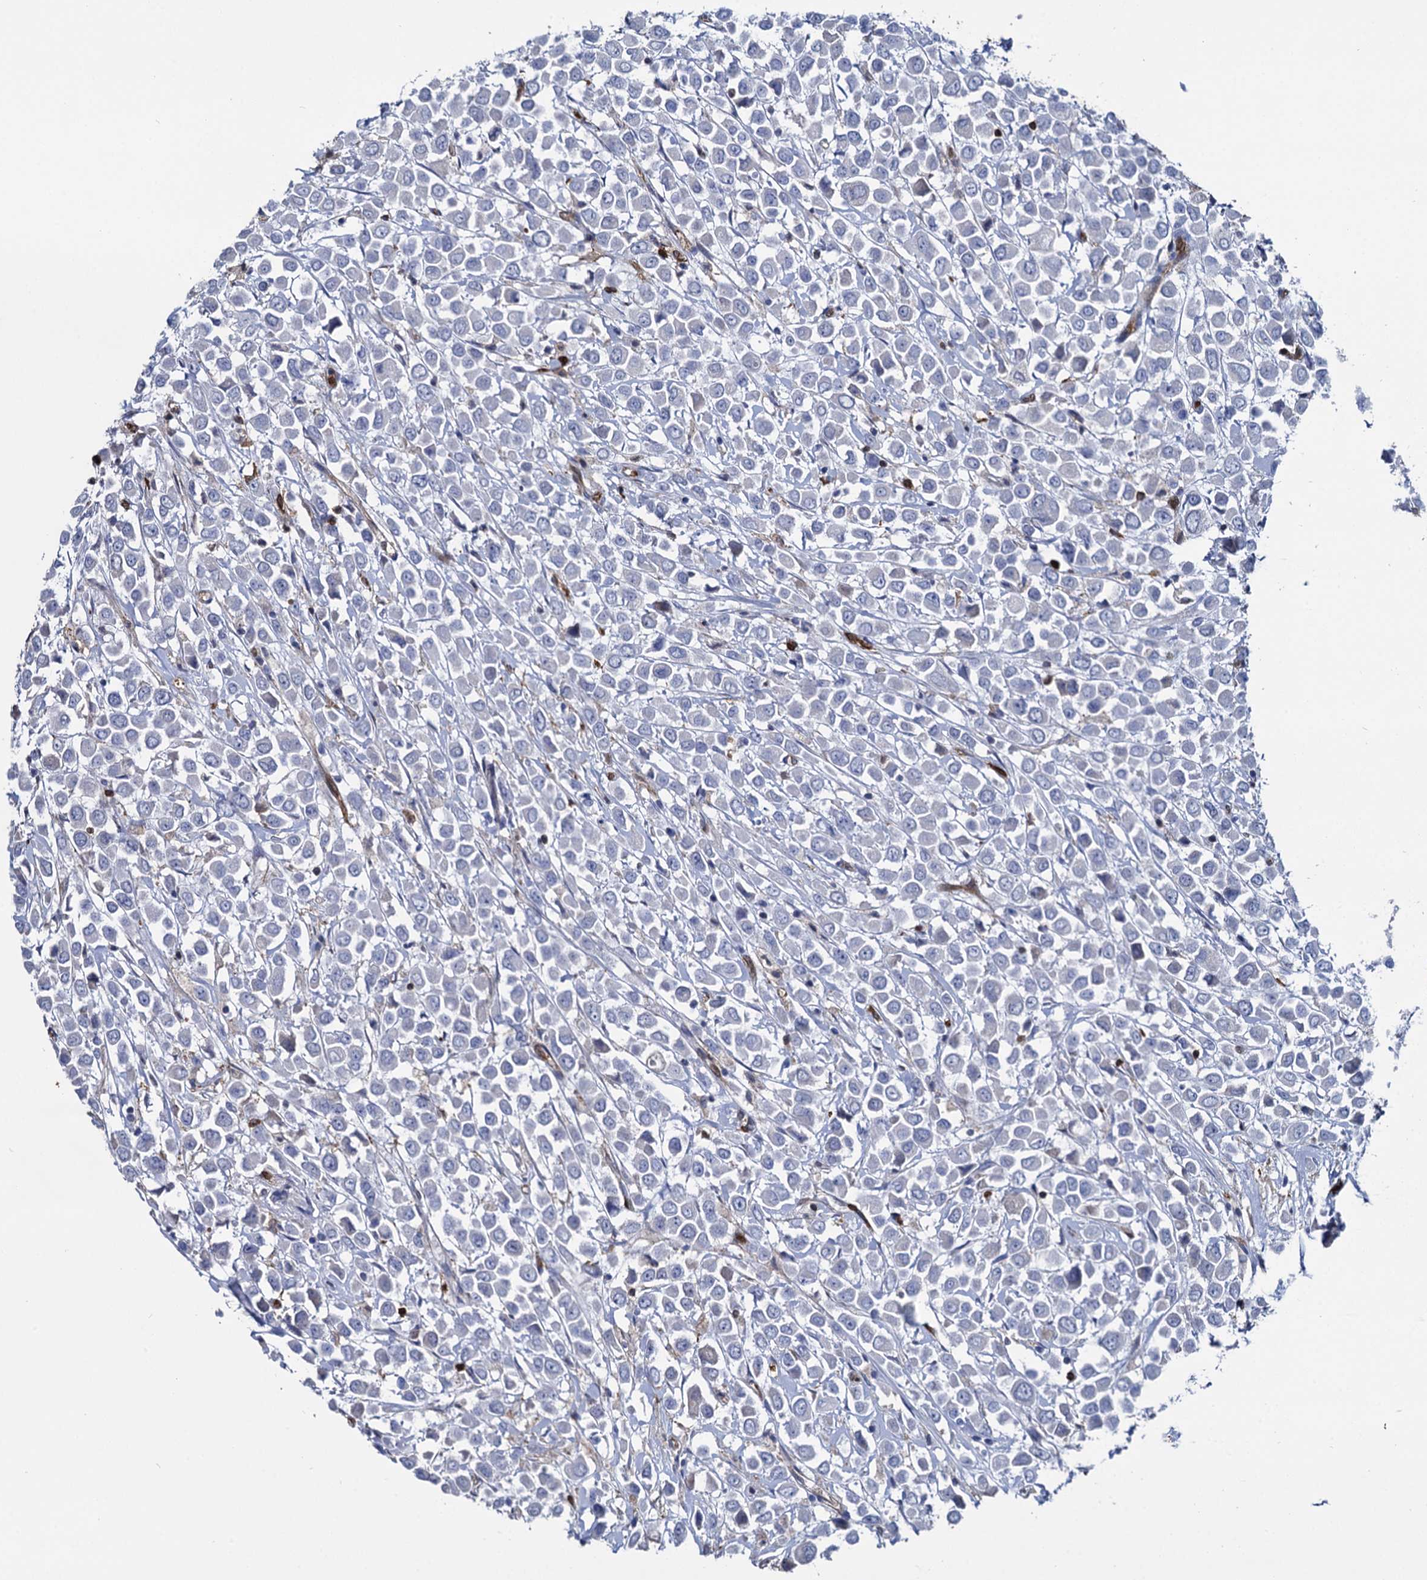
{"staining": {"intensity": "negative", "quantity": "none", "location": "none"}, "tissue": "breast cancer", "cell_type": "Tumor cells", "image_type": "cancer", "snomed": [{"axis": "morphology", "description": "Duct carcinoma"}, {"axis": "topography", "description": "Breast"}], "caption": "A histopathology image of breast cancer stained for a protein shows no brown staining in tumor cells.", "gene": "FABP5", "patient": {"sex": "female", "age": 61}}